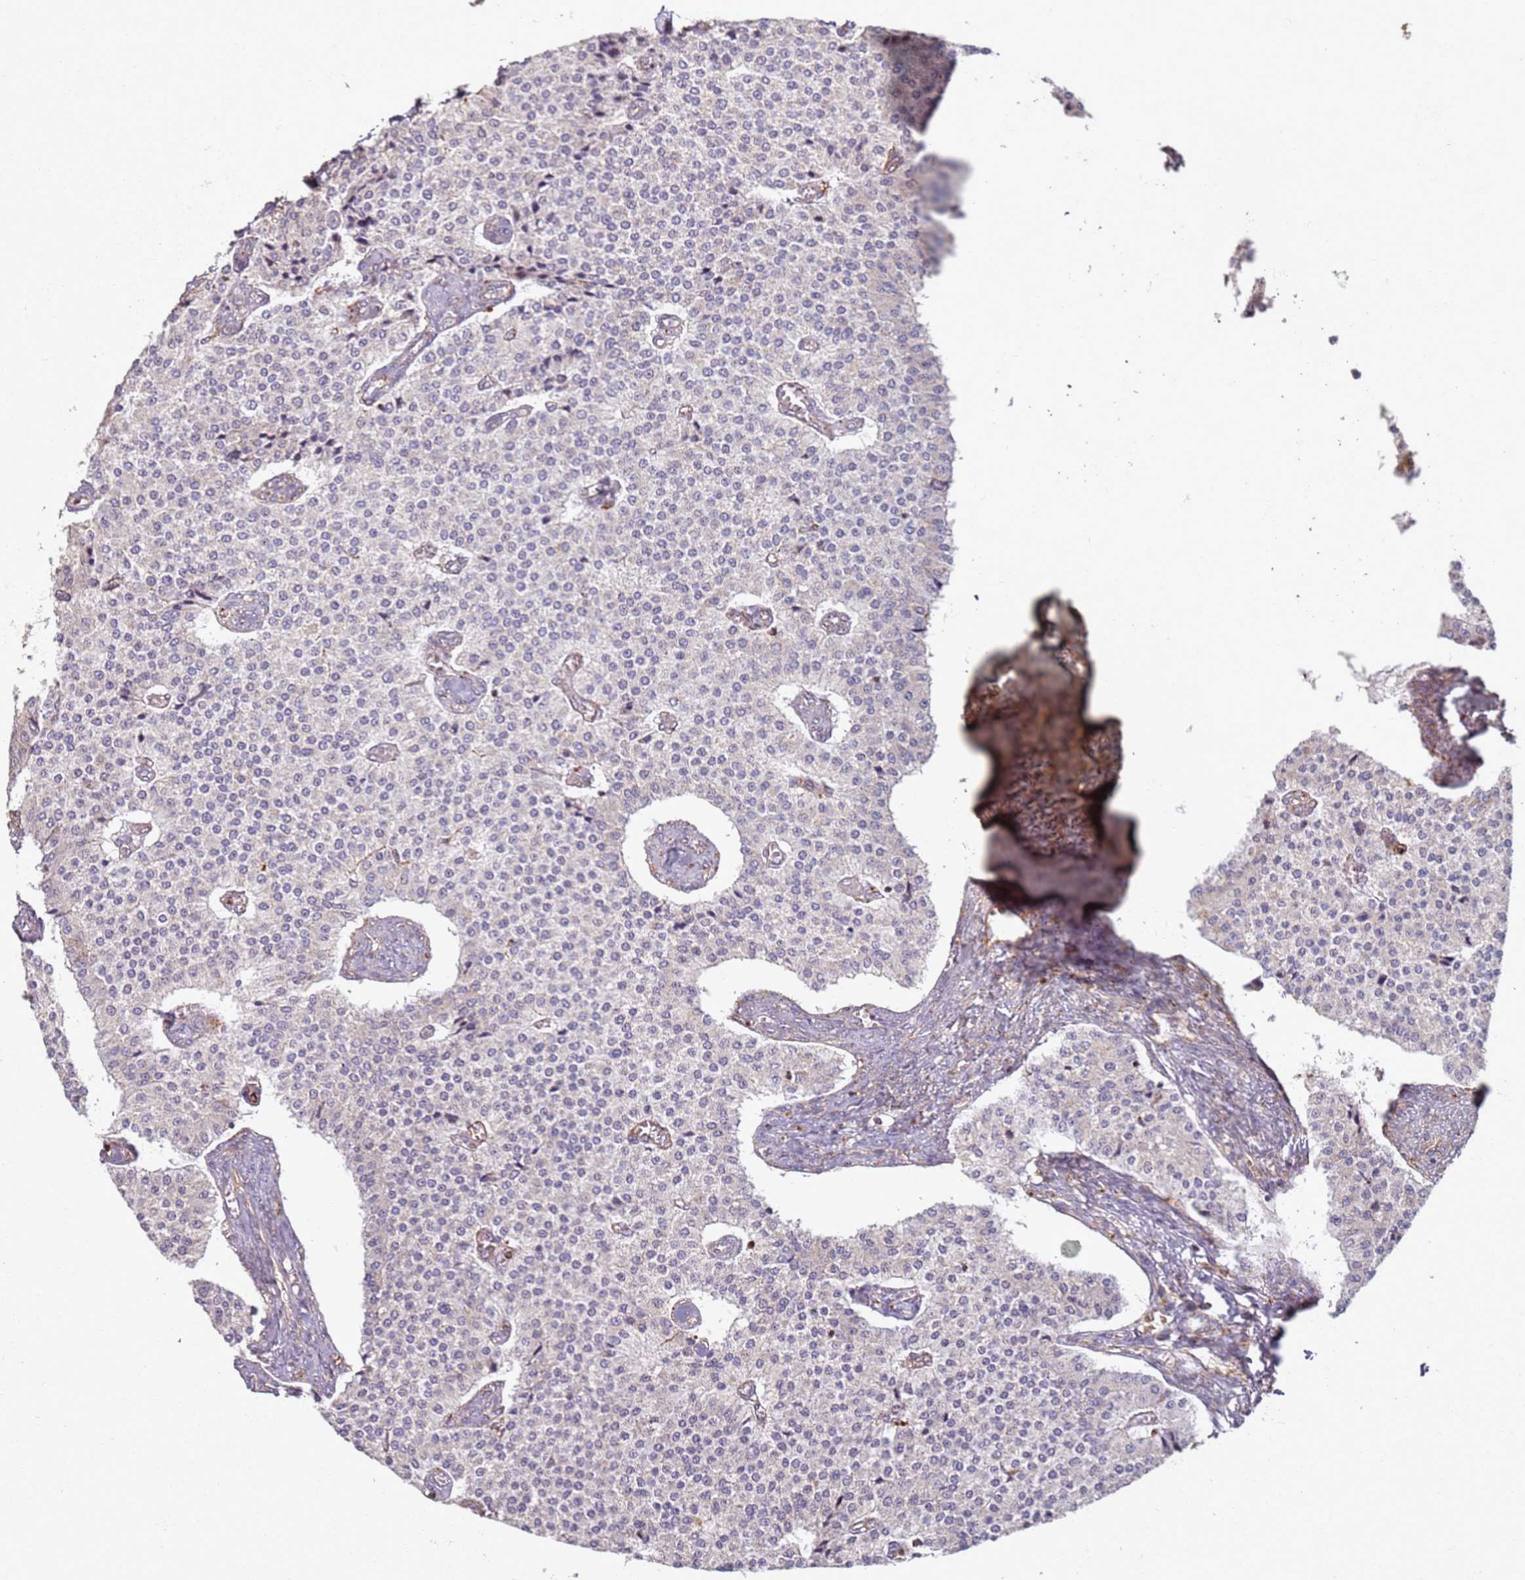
{"staining": {"intensity": "negative", "quantity": "none", "location": "none"}, "tissue": "carcinoid", "cell_type": "Tumor cells", "image_type": "cancer", "snomed": [{"axis": "morphology", "description": "Carcinoid, malignant, NOS"}, {"axis": "topography", "description": "Colon"}], "caption": "IHC histopathology image of carcinoid stained for a protein (brown), which shows no staining in tumor cells. (DAB (3,3'-diaminobenzidine) IHC visualized using brightfield microscopy, high magnification).", "gene": "PROKR2", "patient": {"sex": "female", "age": 52}}